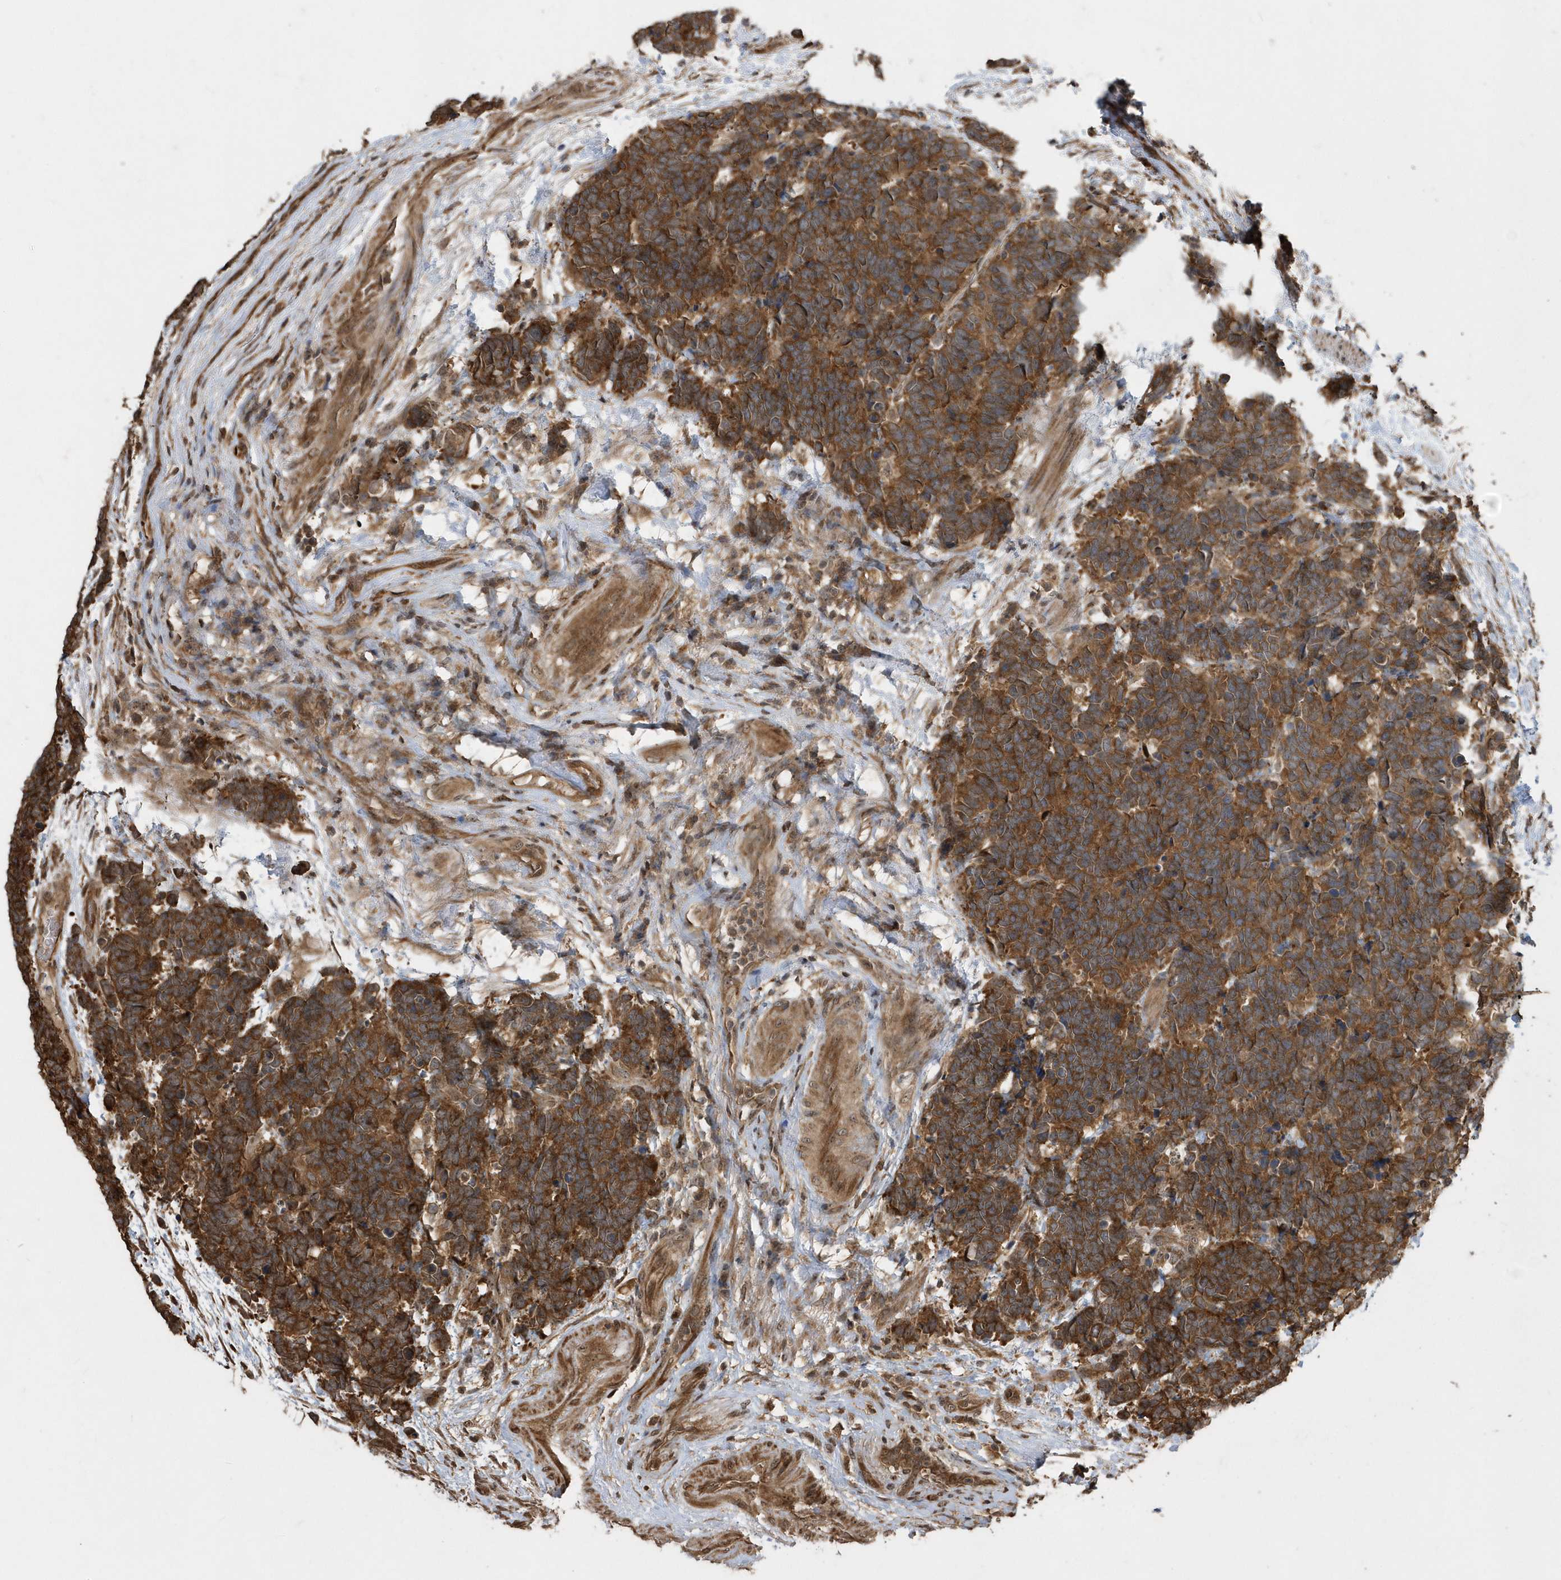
{"staining": {"intensity": "strong", "quantity": ">75%", "location": "cytoplasmic/membranous"}, "tissue": "carcinoid", "cell_type": "Tumor cells", "image_type": "cancer", "snomed": [{"axis": "morphology", "description": "Carcinoma, NOS"}, {"axis": "morphology", "description": "Carcinoid, malignant, NOS"}, {"axis": "topography", "description": "Urinary bladder"}], "caption": "The immunohistochemical stain highlights strong cytoplasmic/membranous positivity in tumor cells of carcinoid tissue.", "gene": "WASHC5", "patient": {"sex": "male", "age": 57}}